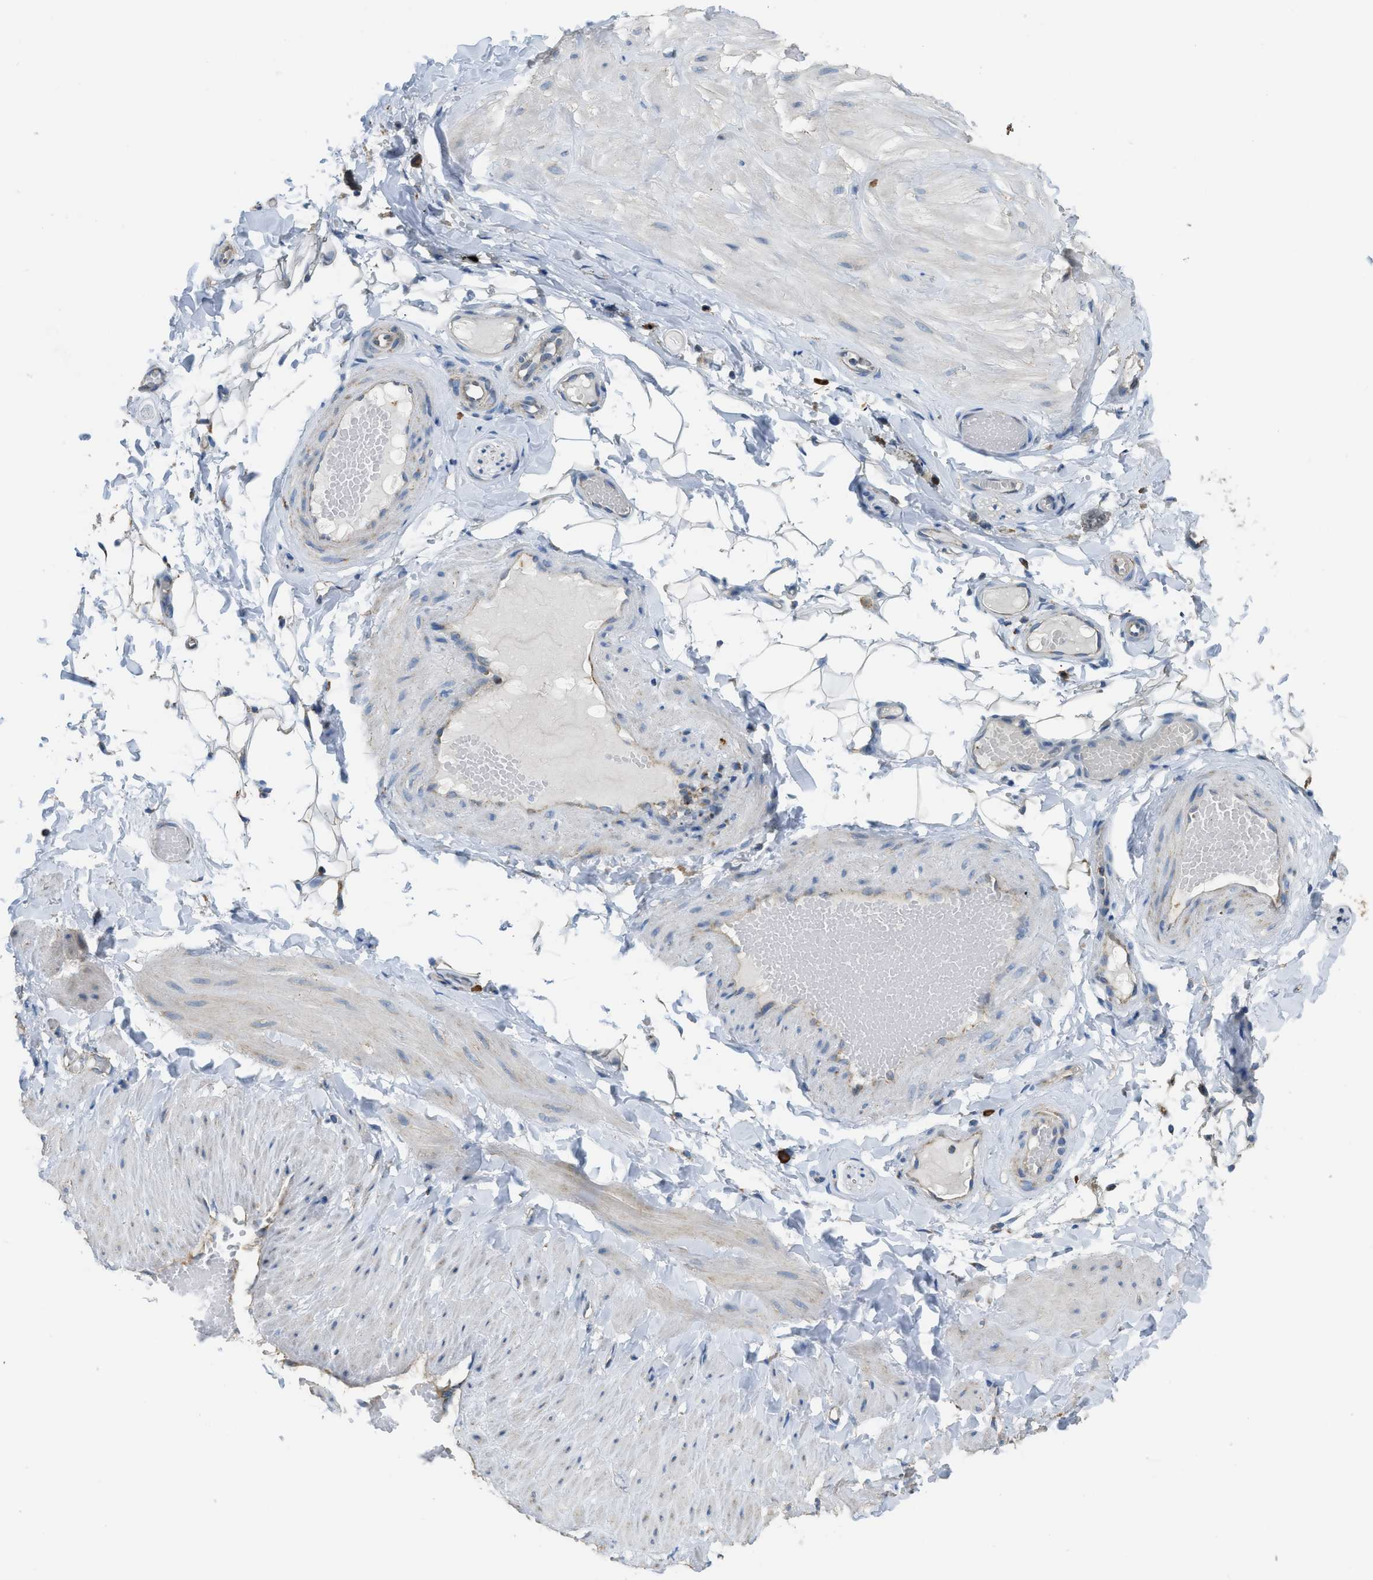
{"staining": {"intensity": "moderate", "quantity": ">75%", "location": "cytoplasmic/membranous"}, "tissue": "adipose tissue", "cell_type": "Adipocytes", "image_type": "normal", "snomed": [{"axis": "morphology", "description": "Normal tissue, NOS"}, {"axis": "topography", "description": "Adipose tissue"}, {"axis": "topography", "description": "Vascular tissue"}, {"axis": "topography", "description": "Peripheral nerve tissue"}], "caption": "DAB (3,3'-diaminobenzidine) immunohistochemical staining of normal adipose tissue reveals moderate cytoplasmic/membranous protein positivity in about >75% of adipocytes. (DAB (3,3'-diaminobenzidine) = brown stain, brightfield microscopy at high magnification).", "gene": "ETFB", "patient": {"sex": "male", "age": 25}}